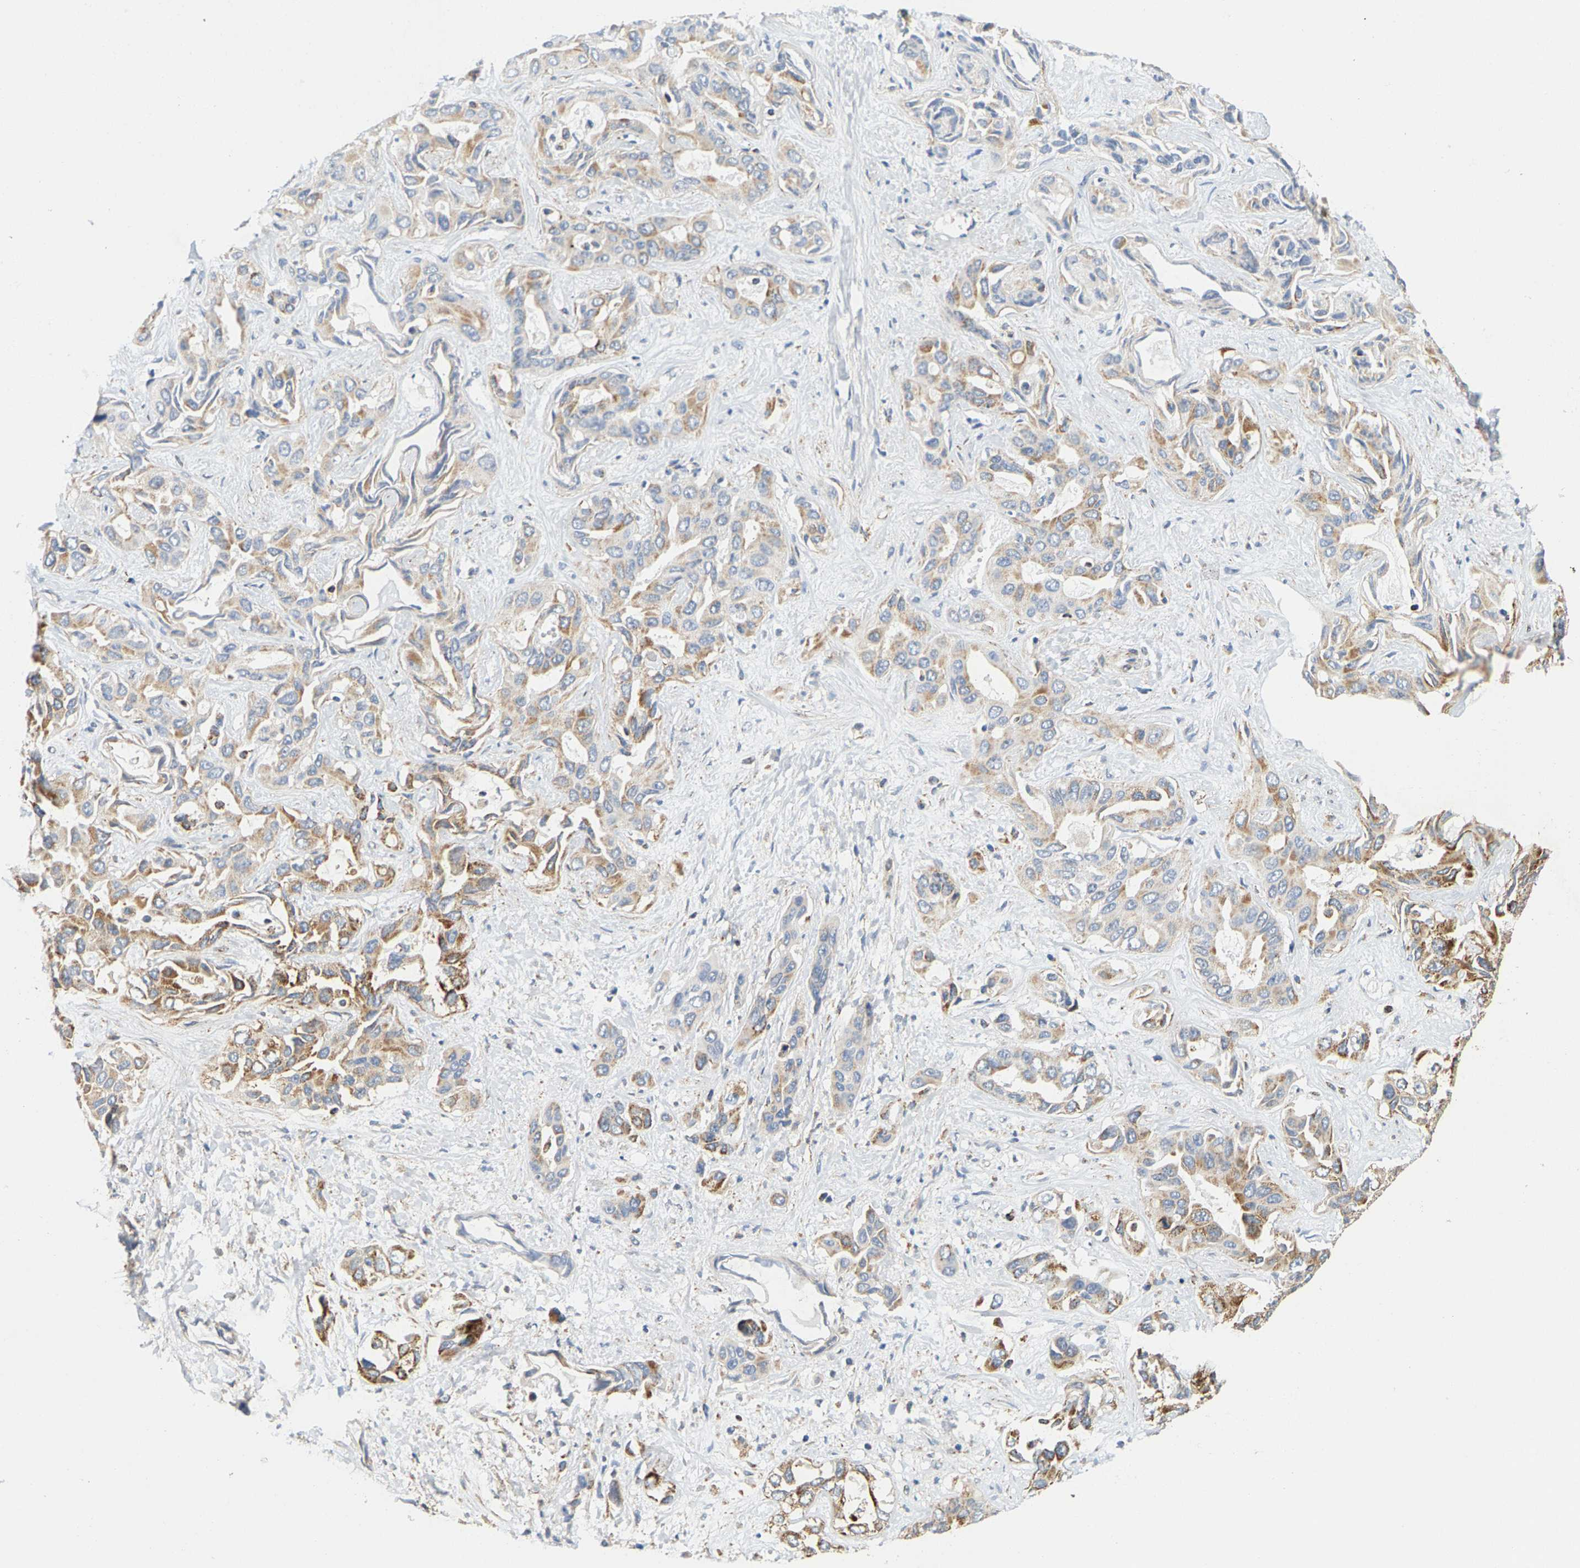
{"staining": {"intensity": "moderate", "quantity": "25%-75%", "location": "cytoplasmic/membranous"}, "tissue": "liver cancer", "cell_type": "Tumor cells", "image_type": "cancer", "snomed": [{"axis": "morphology", "description": "Cholangiocarcinoma"}, {"axis": "topography", "description": "Liver"}], "caption": "Immunohistochemistry (IHC) of liver cancer (cholangiocarcinoma) displays medium levels of moderate cytoplasmic/membranous expression in about 25%-75% of tumor cells. Ihc stains the protein of interest in brown and the nuclei are stained blue.", "gene": "SHMT2", "patient": {"sex": "female", "age": 52}}